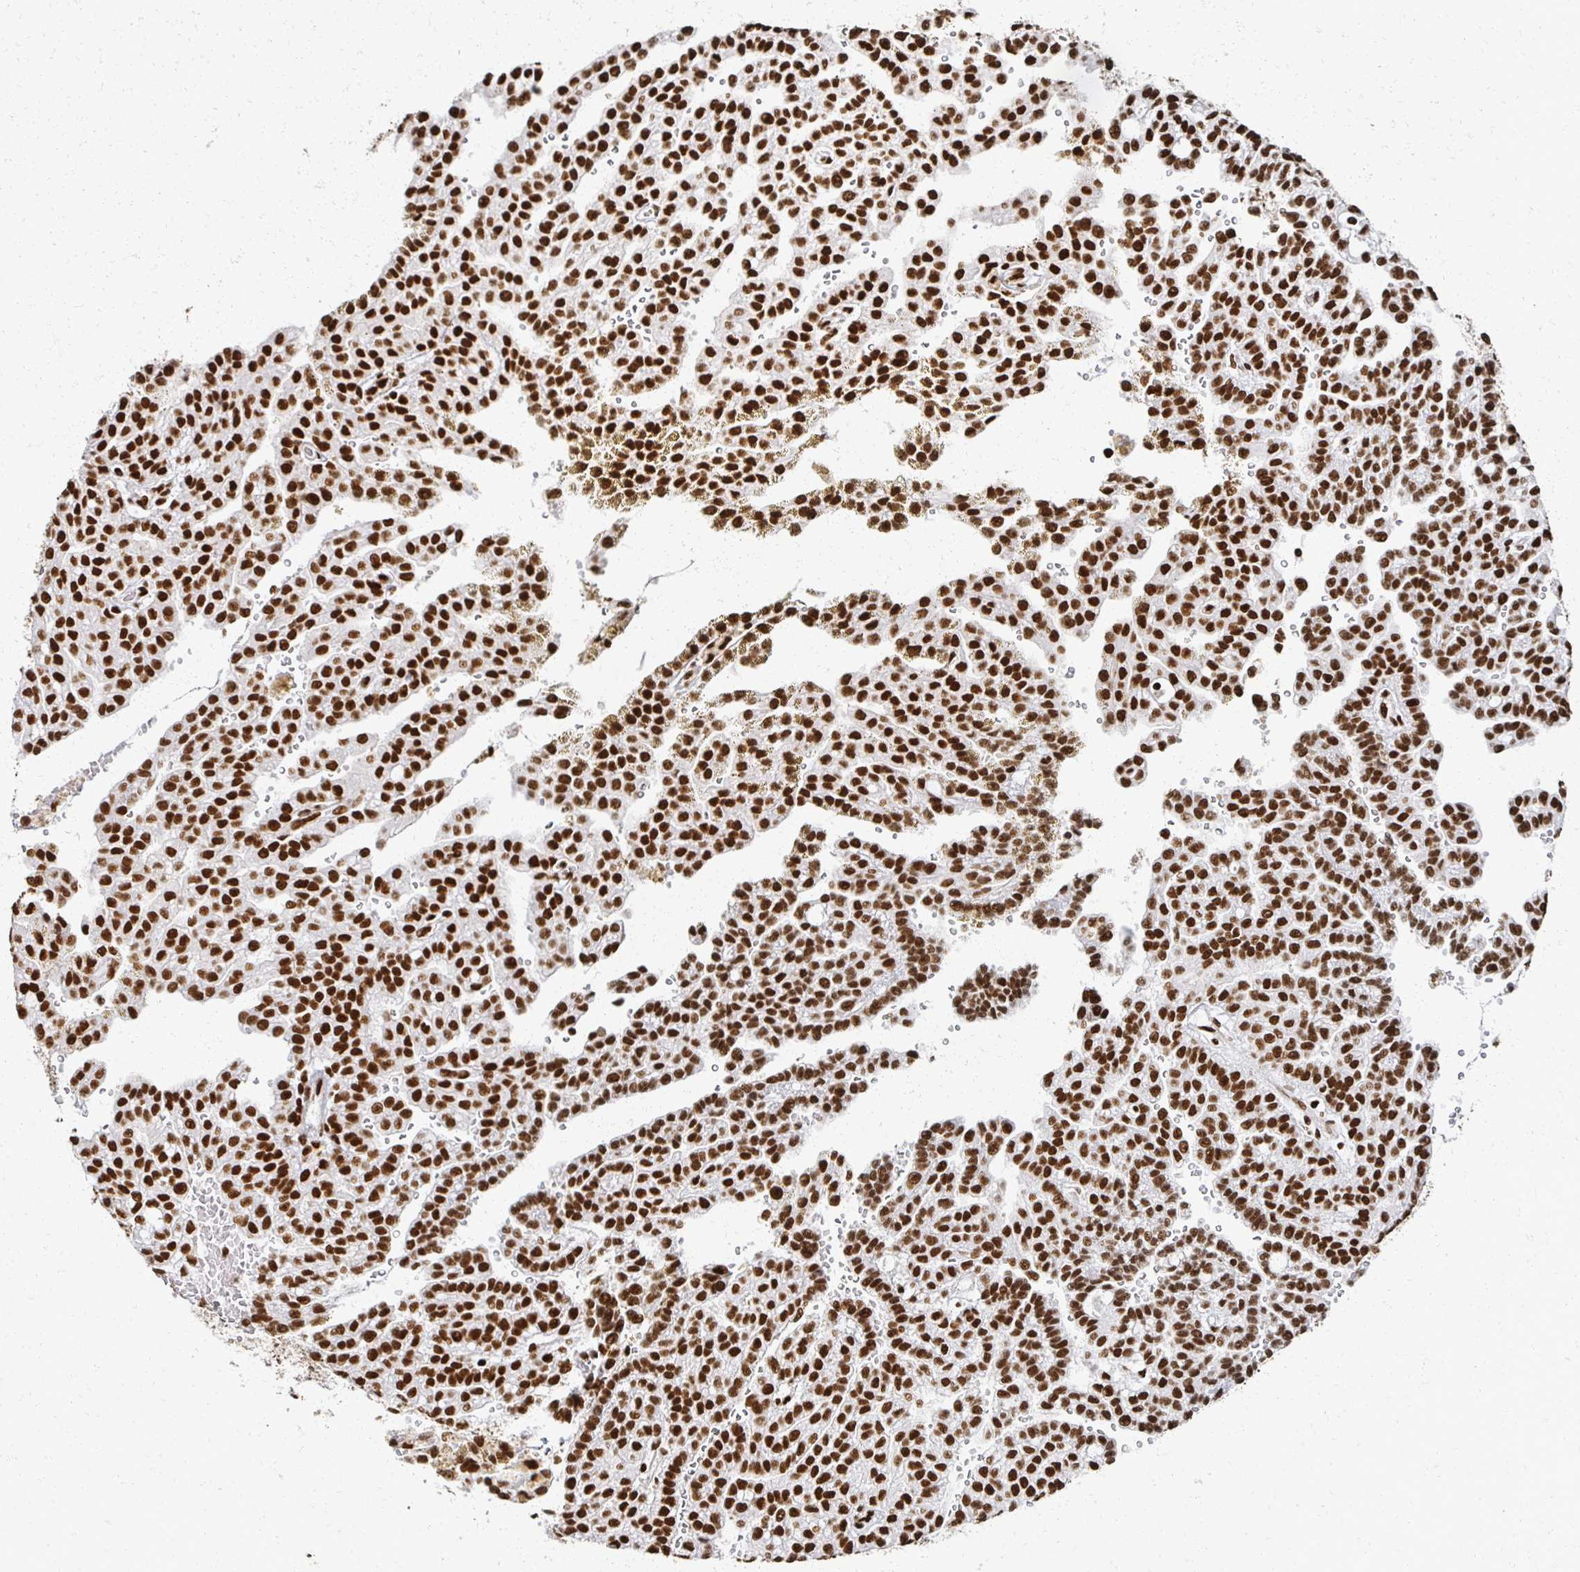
{"staining": {"intensity": "strong", "quantity": ">75%", "location": "nuclear"}, "tissue": "renal cancer", "cell_type": "Tumor cells", "image_type": "cancer", "snomed": [{"axis": "morphology", "description": "Adenocarcinoma, NOS"}, {"axis": "topography", "description": "Kidney"}], "caption": "This histopathology image demonstrates immunohistochemistry (IHC) staining of human adenocarcinoma (renal), with high strong nuclear staining in approximately >75% of tumor cells.", "gene": "RBBP7", "patient": {"sex": "male", "age": 63}}